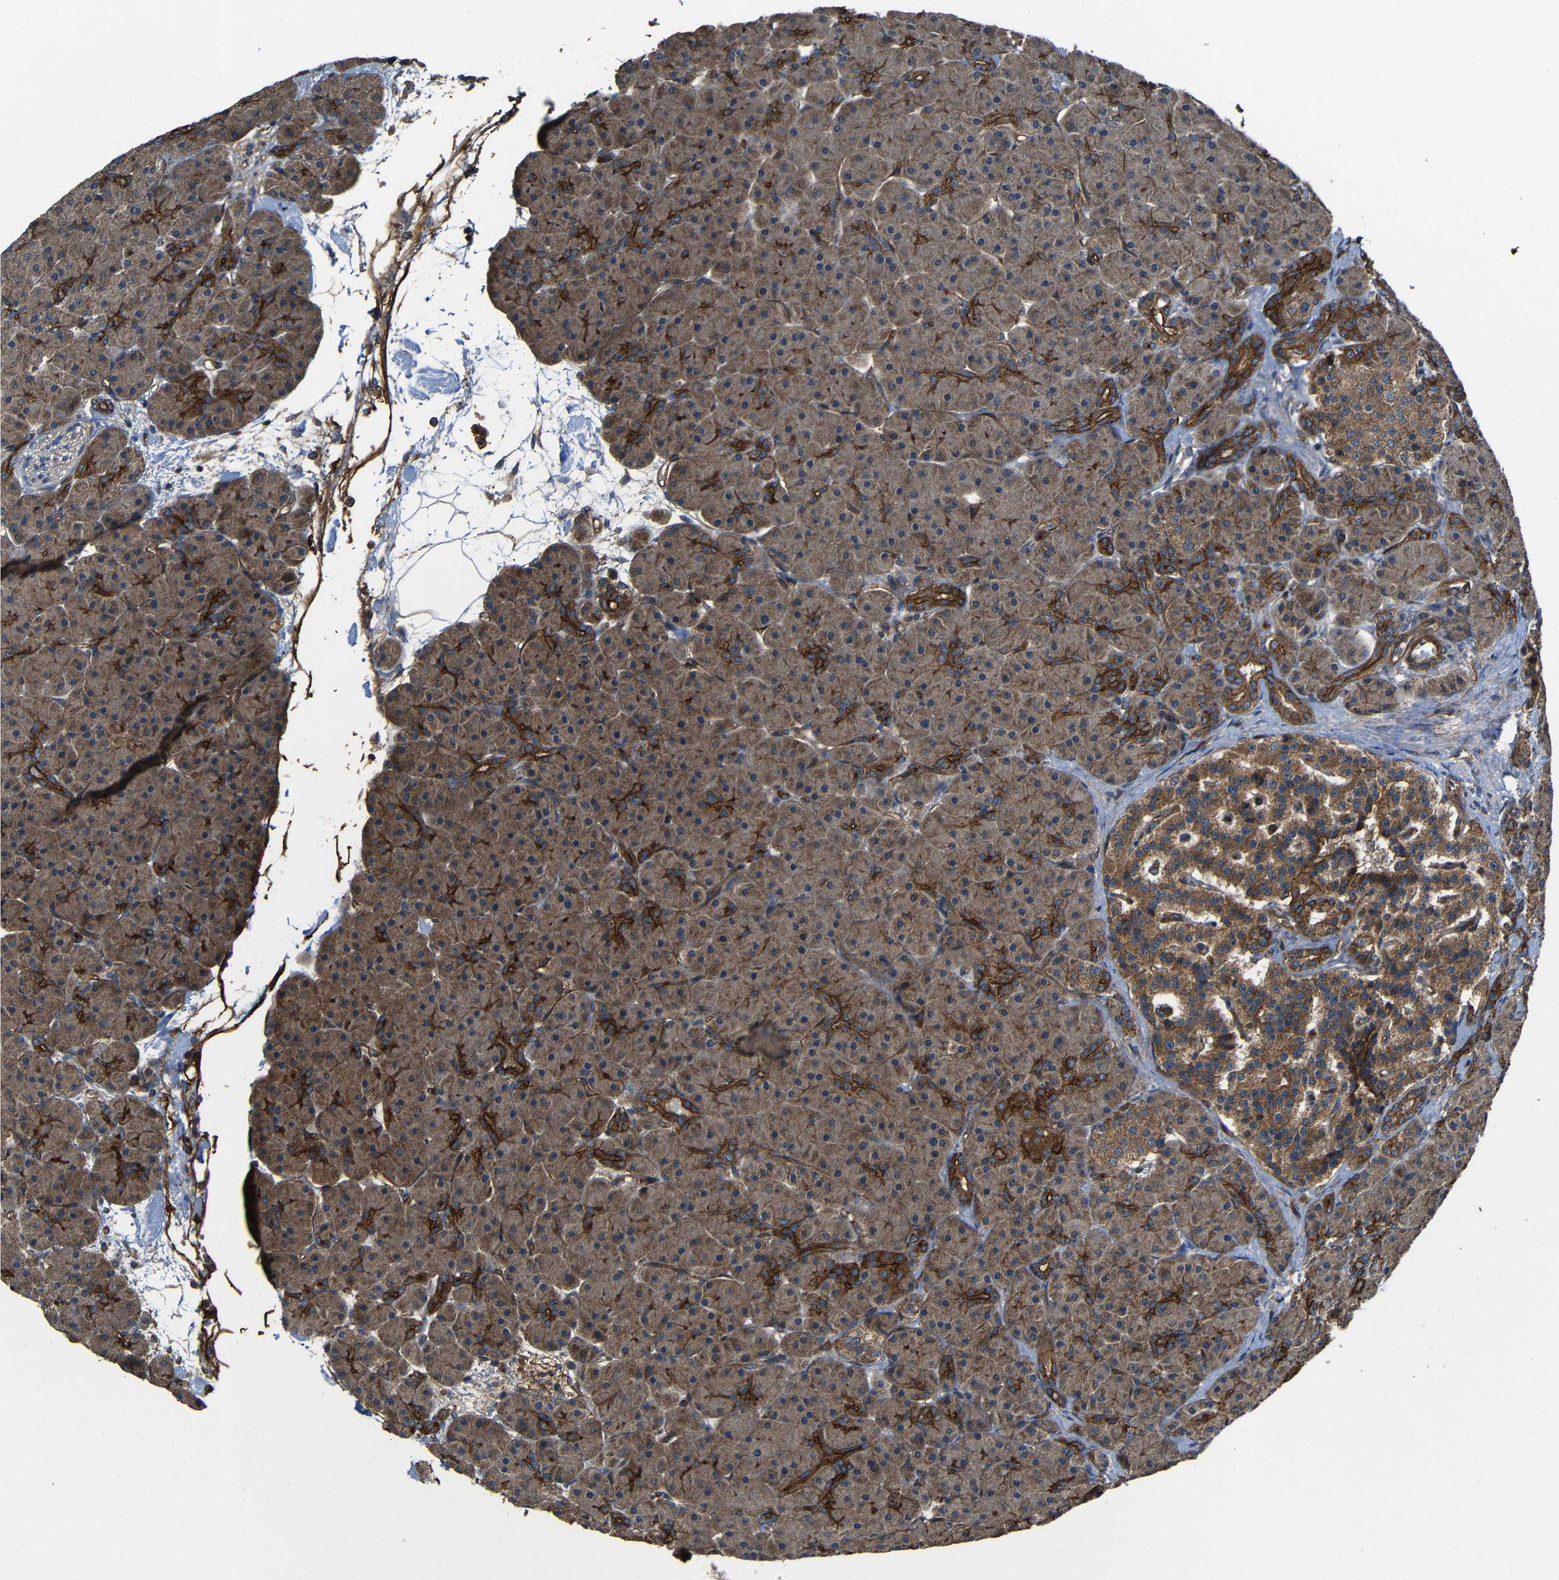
{"staining": {"intensity": "moderate", "quantity": ">75%", "location": "cytoplasmic/membranous"}, "tissue": "pancreas", "cell_type": "Exocrine glandular cells", "image_type": "normal", "snomed": [{"axis": "morphology", "description": "Normal tissue, NOS"}, {"axis": "topography", "description": "Pancreas"}], "caption": "Immunohistochemical staining of unremarkable pancreas displays moderate cytoplasmic/membranous protein expression in about >75% of exocrine glandular cells.", "gene": "PTCH1", "patient": {"sex": "male", "age": 66}}